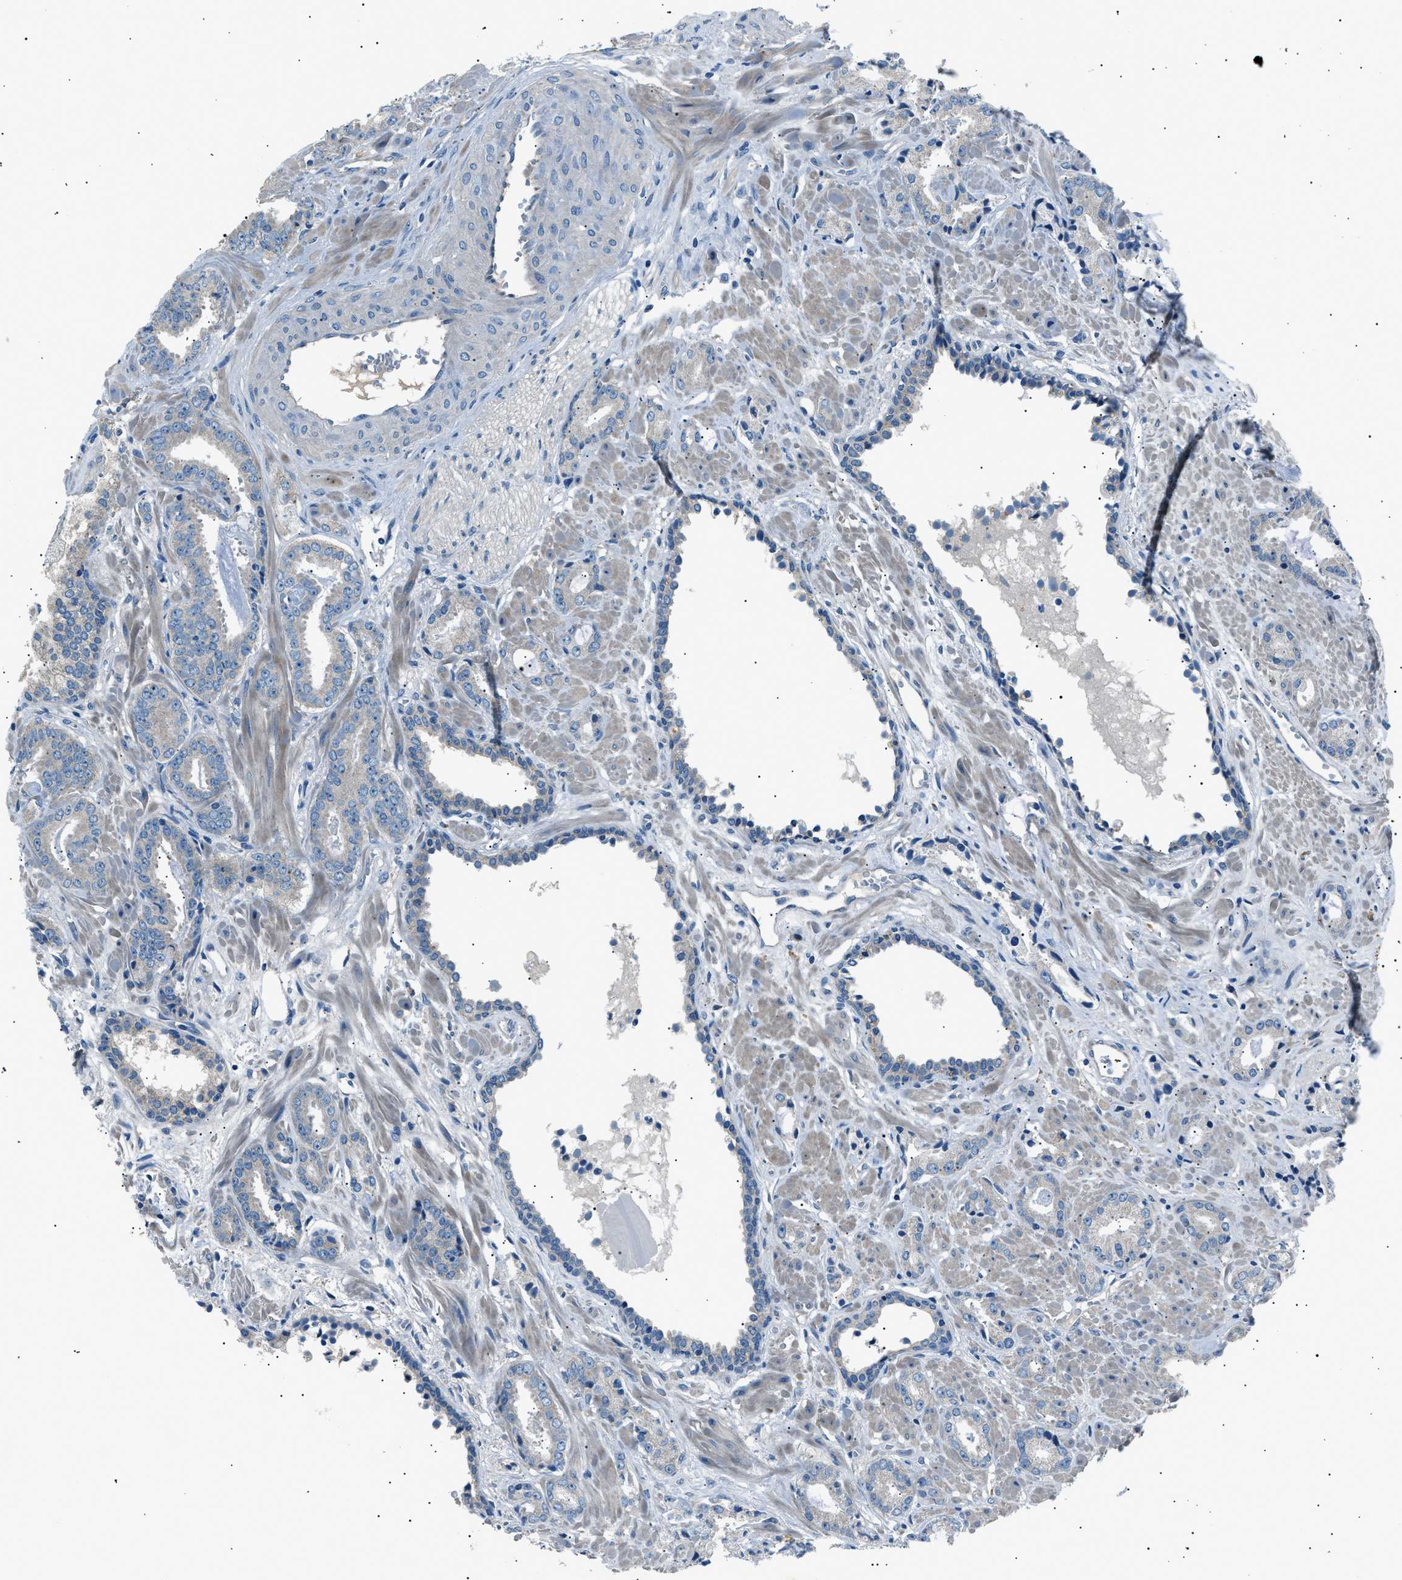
{"staining": {"intensity": "negative", "quantity": "none", "location": "none"}, "tissue": "prostate cancer", "cell_type": "Tumor cells", "image_type": "cancer", "snomed": [{"axis": "morphology", "description": "Adenocarcinoma, Low grade"}, {"axis": "topography", "description": "Prostate"}], "caption": "Micrograph shows no significant protein positivity in tumor cells of adenocarcinoma (low-grade) (prostate). The staining was performed using DAB to visualize the protein expression in brown, while the nuclei were stained in blue with hematoxylin (Magnification: 20x).", "gene": "LRRC37B", "patient": {"sex": "male", "age": 53}}